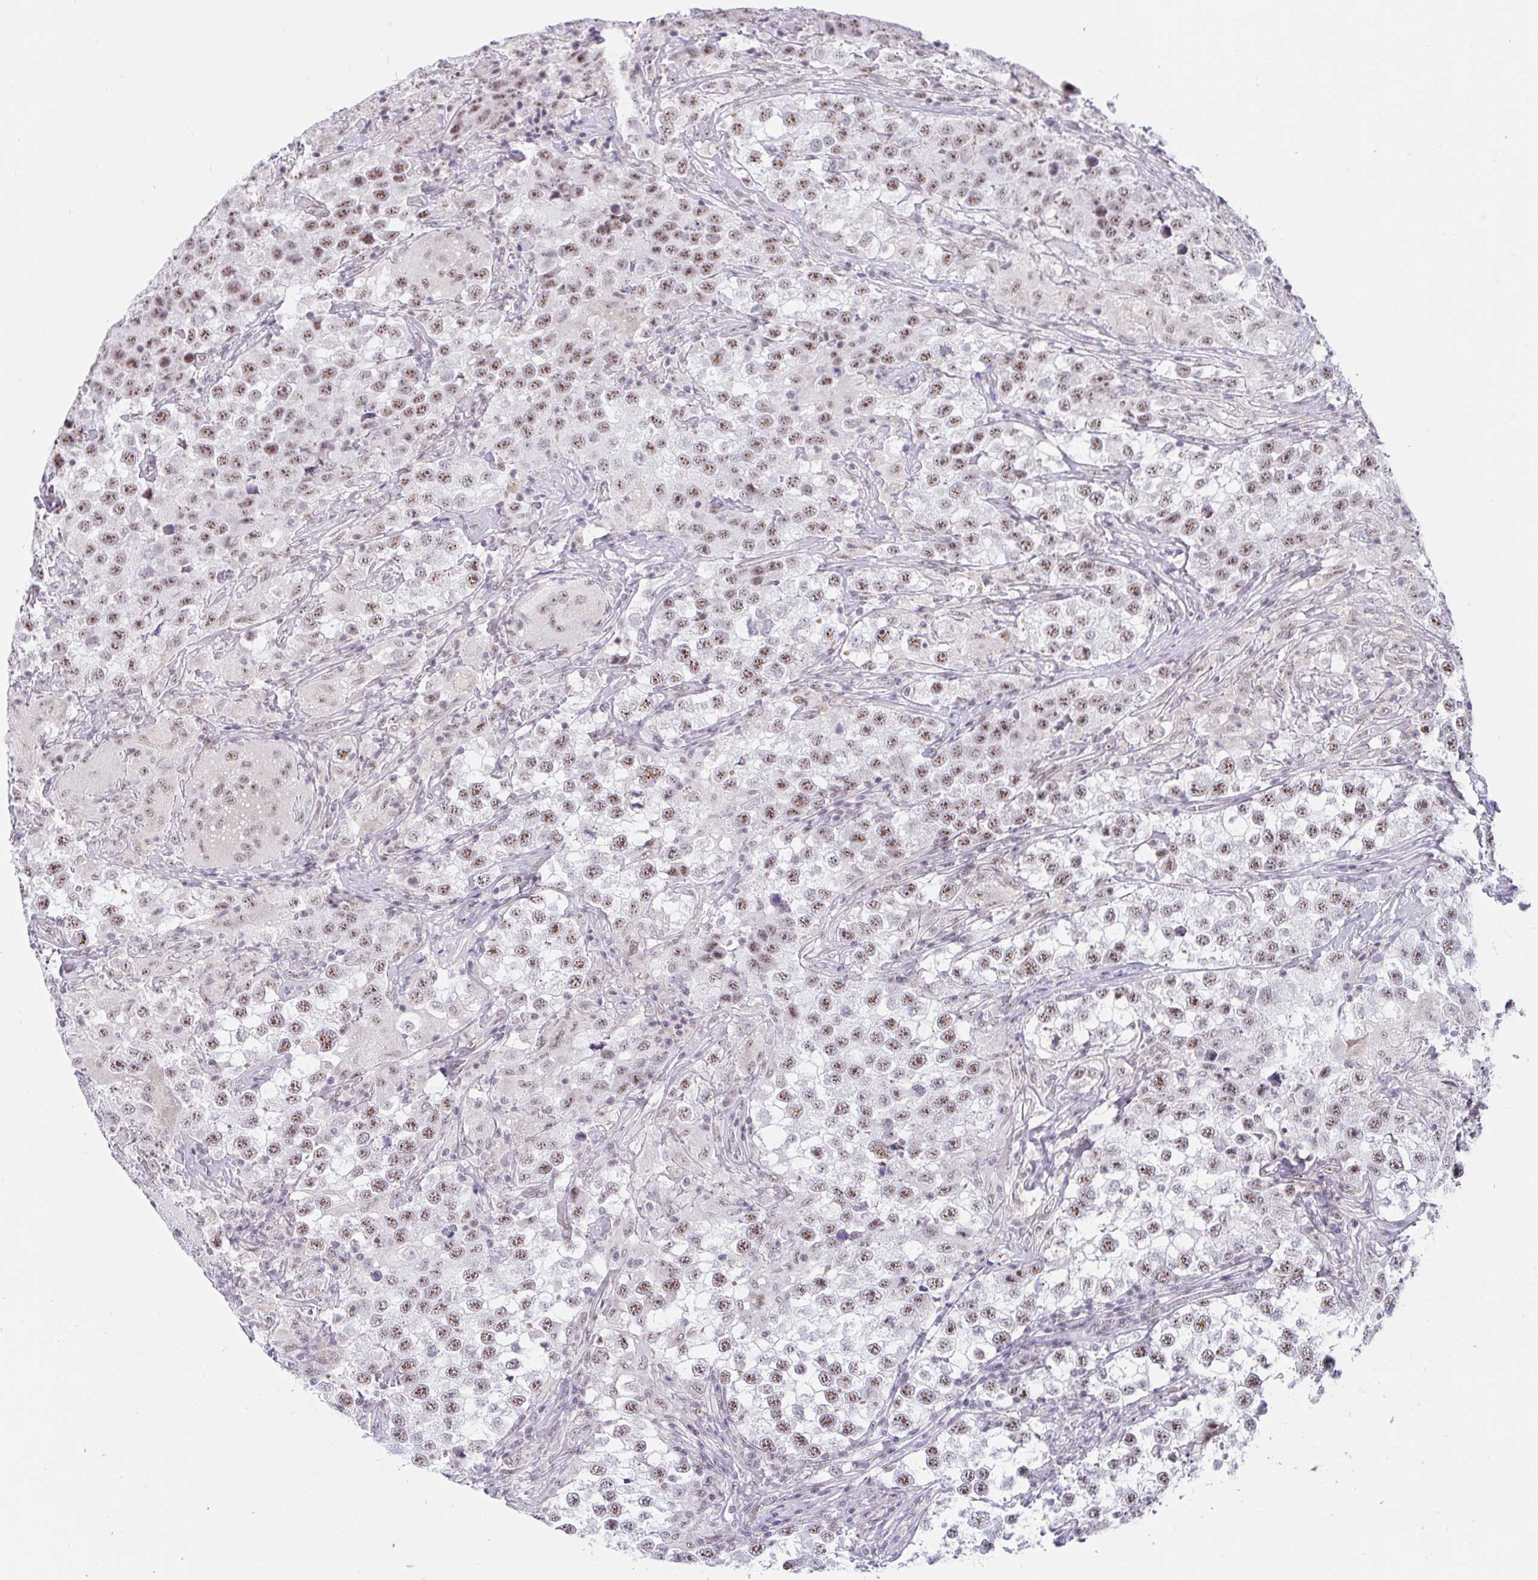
{"staining": {"intensity": "moderate", "quantity": ">75%", "location": "nuclear"}, "tissue": "testis cancer", "cell_type": "Tumor cells", "image_type": "cancer", "snomed": [{"axis": "morphology", "description": "Seminoma, NOS"}, {"axis": "topography", "description": "Testis"}], "caption": "An IHC histopathology image of neoplastic tissue is shown. Protein staining in brown highlights moderate nuclear positivity in seminoma (testis) within tumor cells.", "gene": "PRR14", "patient": {"sex": "male", "age": 46}}